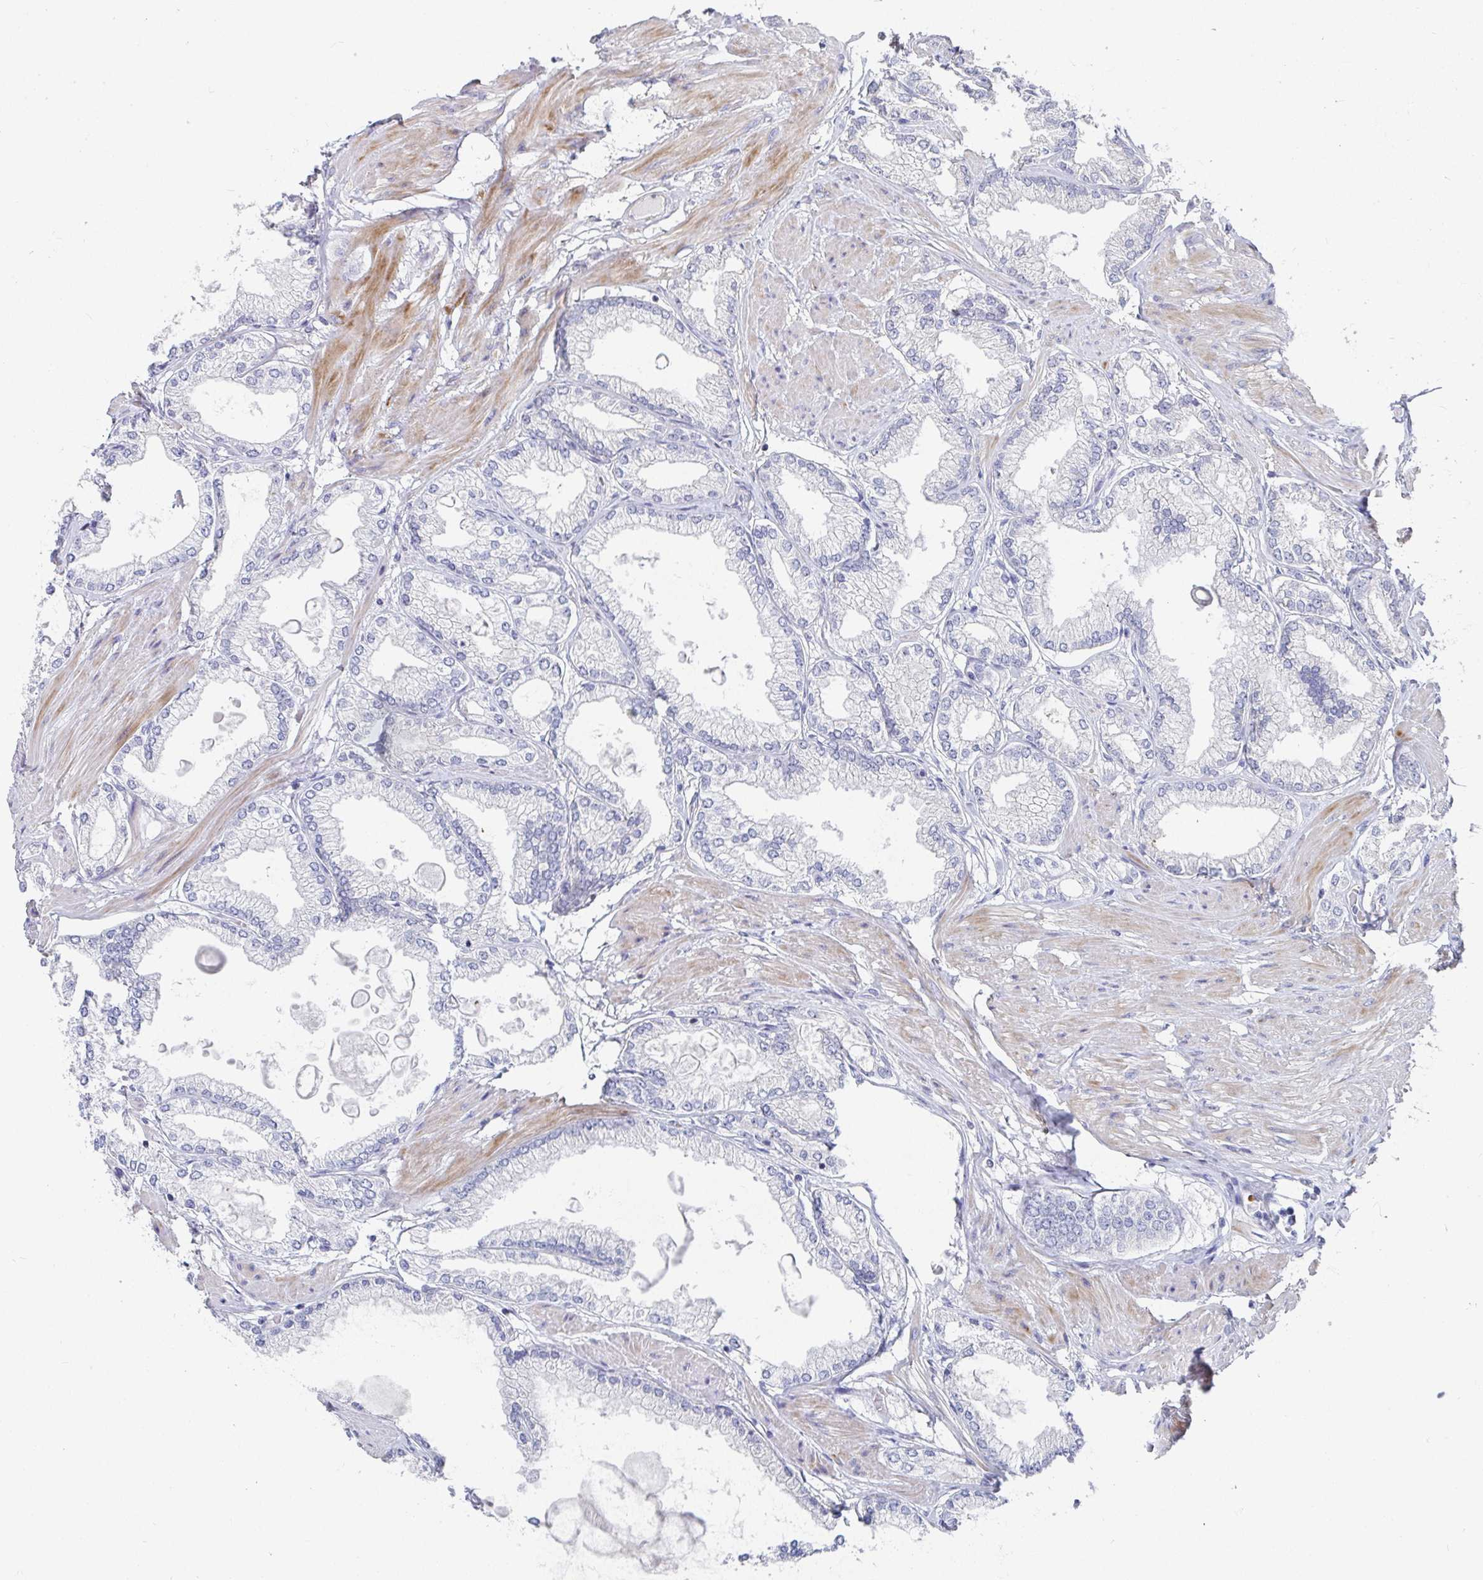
{"staining": {"intensity": "negative", "quantity": "none", "location": "none"}, "tissue": "prostate cancer", "cell_type": "Tumor cells", "image_type": "cancer", "snomed": [{"axis": "morphology", "description": "Adenocarcinoma, High grade"}, {"axis": "topography", "description": "Prostate"}], "caption": "A high-resolution photomicrograph shows immunohistochemistry (IHC) staining of prostate adenocarcinoma (high-grade), which demonstrates no significant staining in tumor cells.", "gene": "ATP5F1C", "patient": {"sex": "male", "age": 68}}